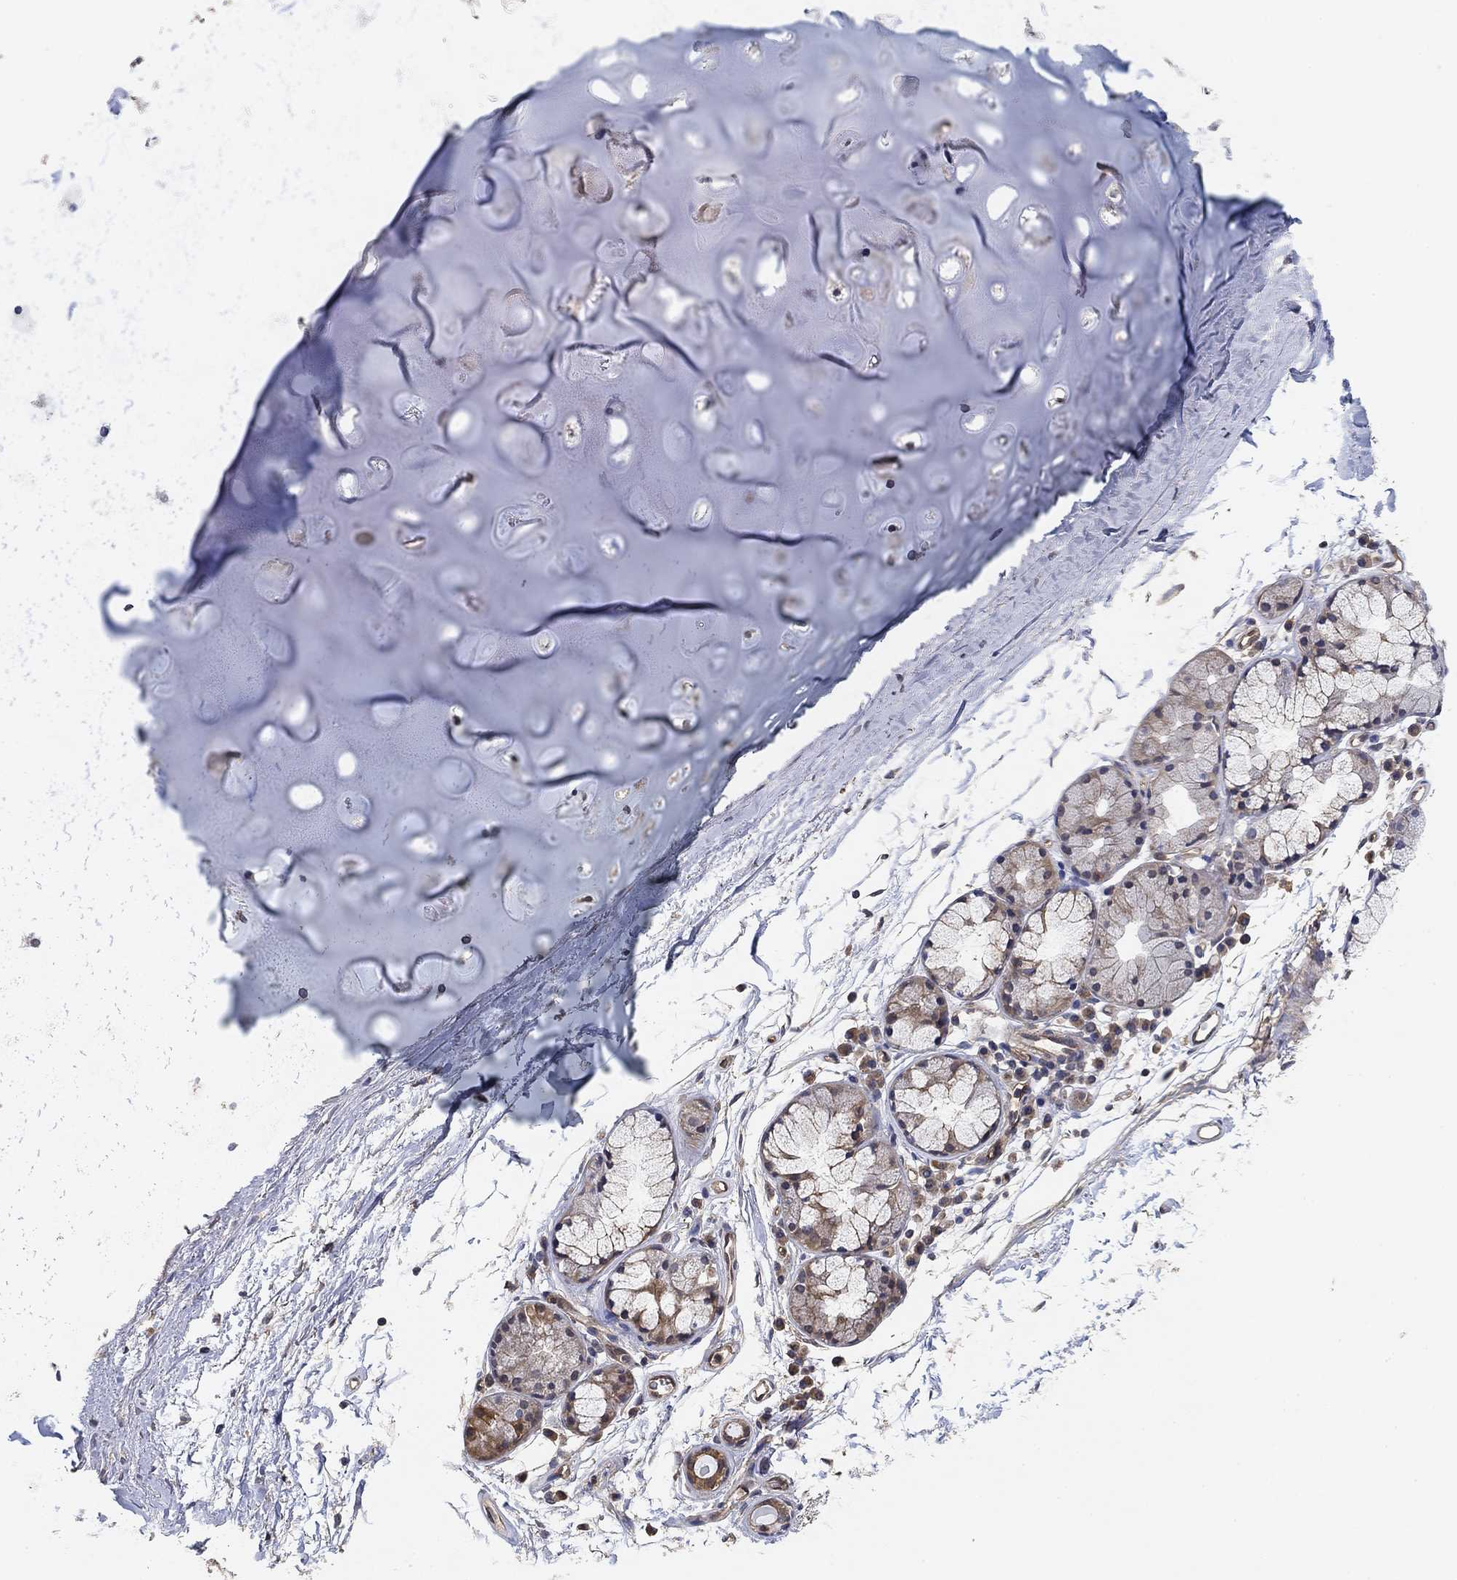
{"staining": {"intensity": "negative", "quantity": "none", "location": "none"}, "tissue": "adipose tissue", "cell_type": "Adipocytes", "image_type": "normal", "snomed": [{"axis": "morphology", "description": "Normal tissue, NOS"}, {"axis": "topography", "description": "Lymph node"}, {"axis": "topography", "description": "Bronchus"}], "caption": "There is no significant staining in adipocytes of adipose tissue. (DAB immunohistochemistry visualized using brightfield microscopy, high magnification).", "gene": "MCUR1", "patient": {"sex": "female", "age": 70}}